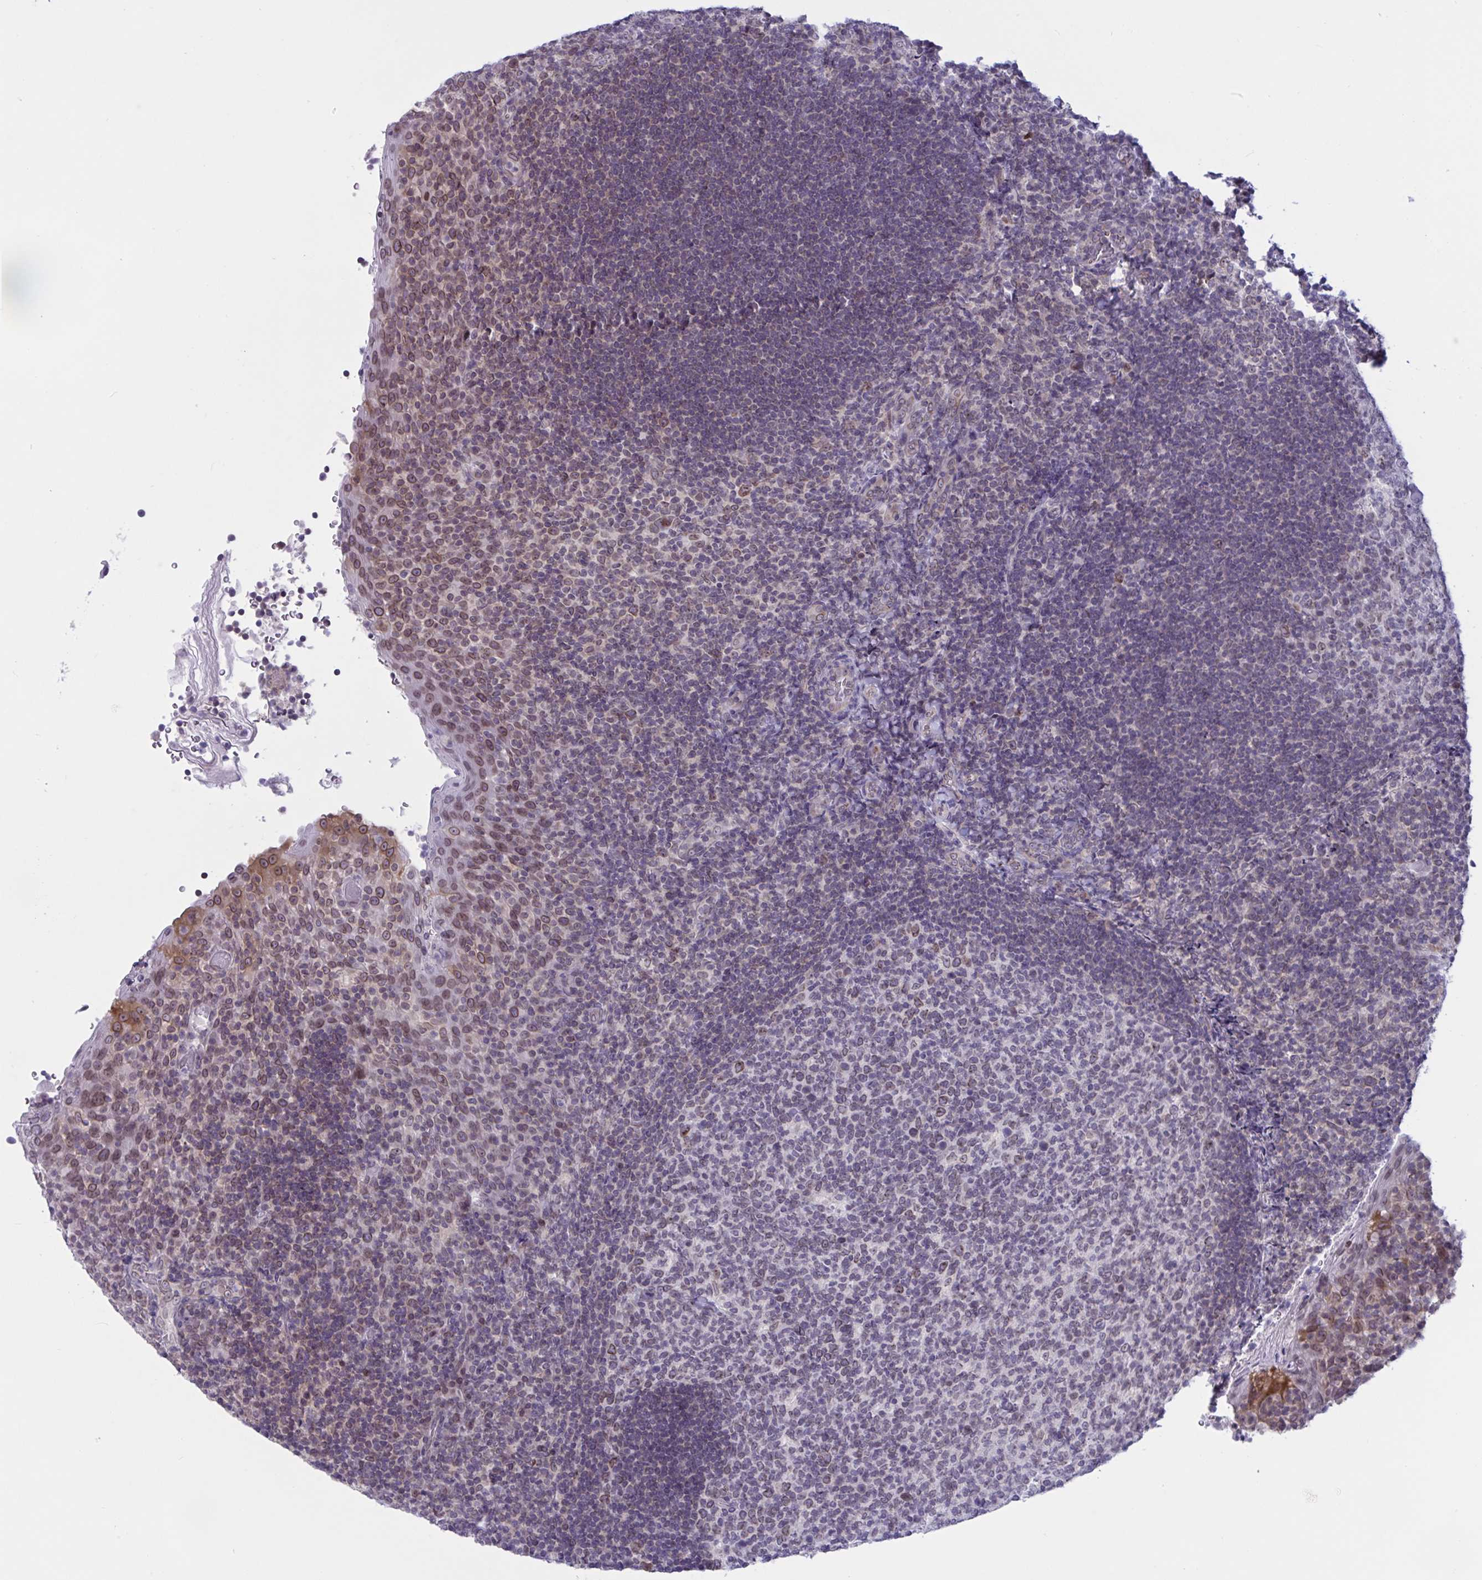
{"staining": {"intensity": "weak", "quantity": "25%-75%", "location": "nuclear"}, "tissue": "tonsil", "cell_type": "Germinal center cells", "image_type": "normal", "snomed": [{"axis": "morphology", "description": "Normal tissue, NOS"}, {"axis": "topography", "description": "Tonsil"}], "caption": "A micrograph of tonsil stained for a protein shows weak nuclear brown staining in germinal center cells. The protein is shown in brown color, while the nuclei are stained blue.", "gene": "DOCK11", "patient": {"sex": "female", "age": 10}}